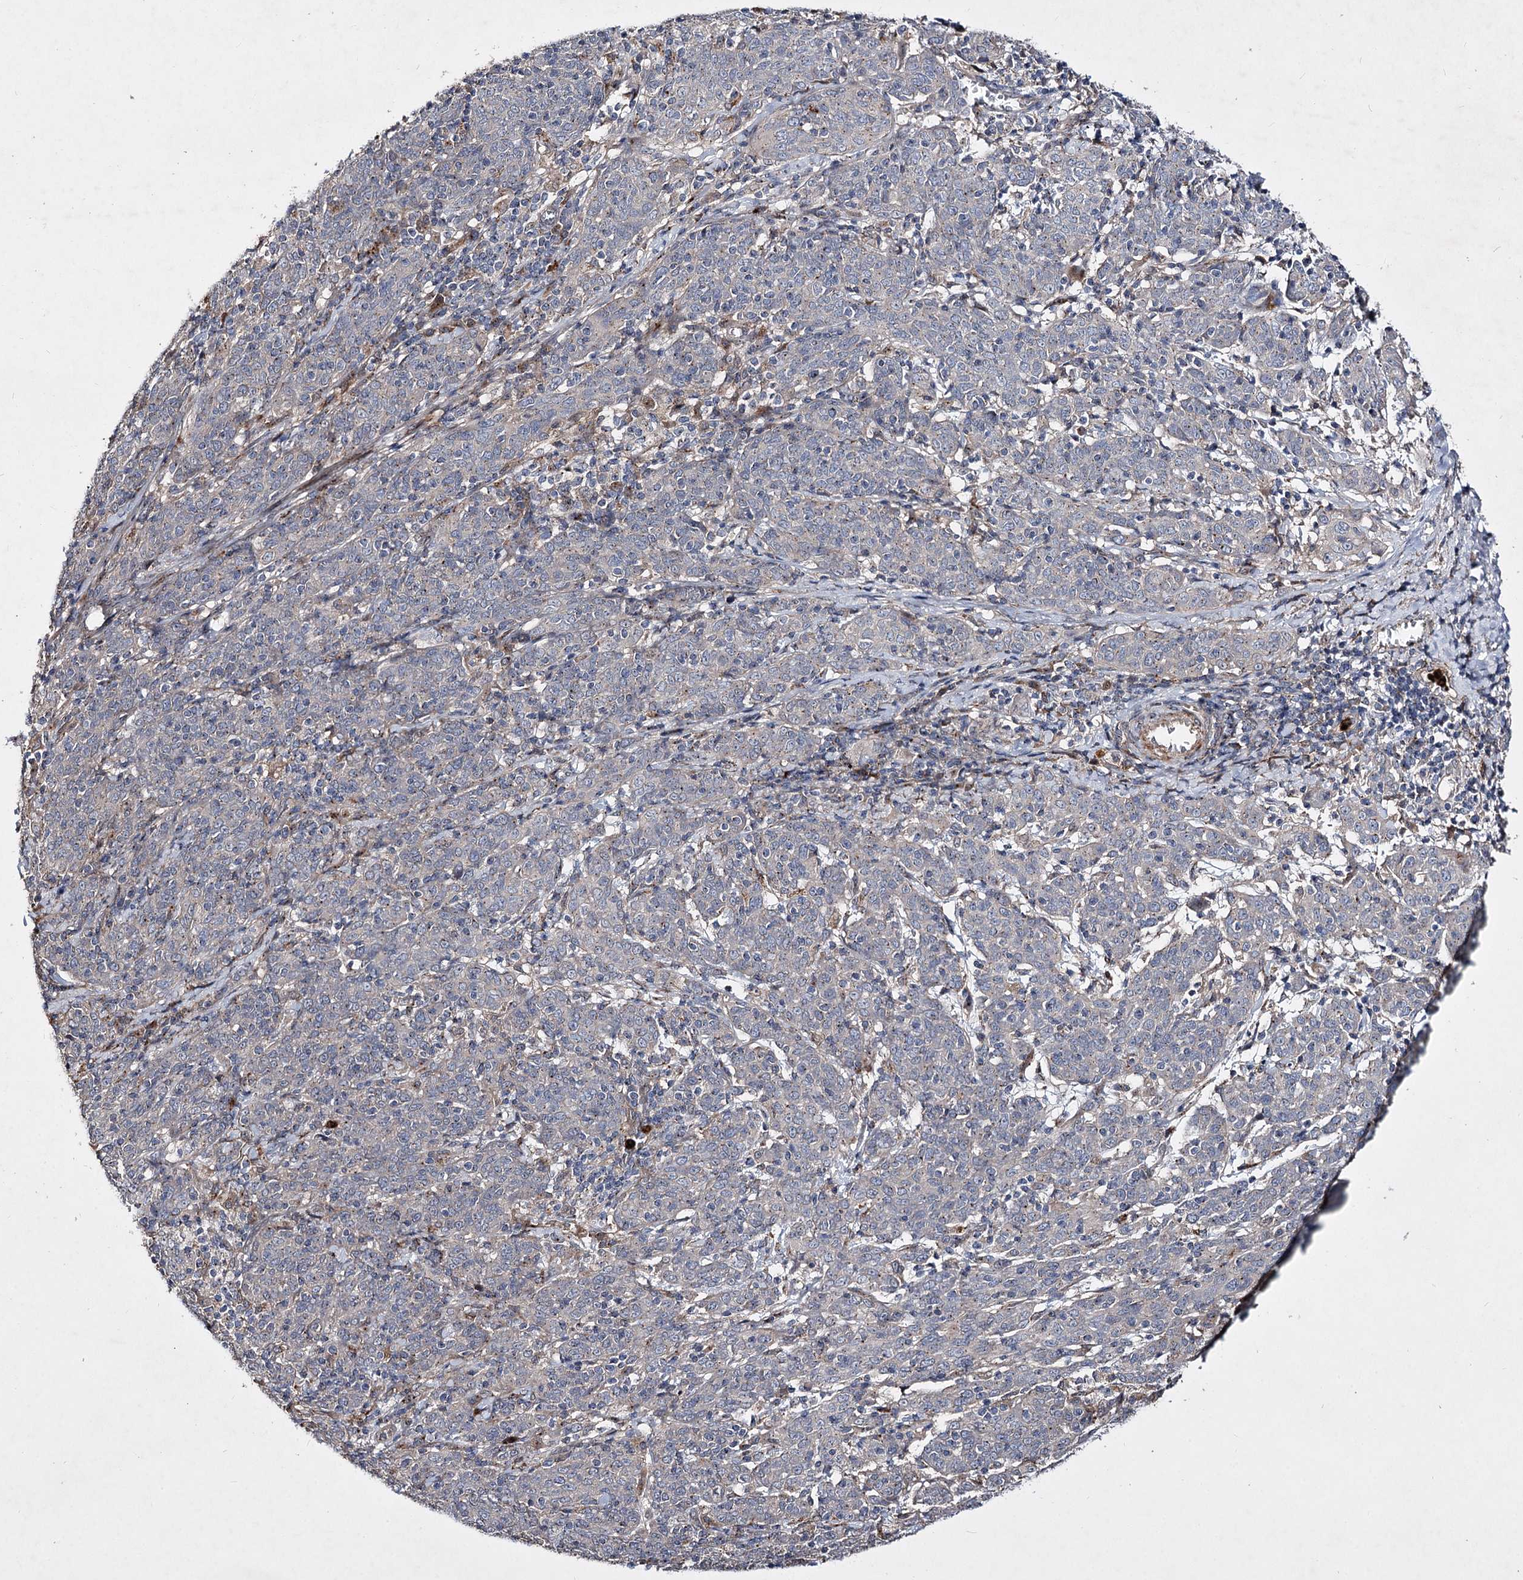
{"staining": {"intensity": "negative", "quantity": "none", "location": "none"}, "tissue": "cervical cancer", "cell_type": "Tumor cells", "image_type": "cancer", "snomed": [{"axis": "morphology", "description": "Squamous cell carcinoma, NOS"}, {"axis": "topography", "description": "Cervix"}], "caption": "This is a image of immunohistochemistry (IHC) staining of cervical squamous cell carcinoma, which shows no positivity in tumor cells. (DAB (3,3'-diaminobenzidine) IHC visualized using brightfield microscopy, high magnification).", "gene": "MINDY3", "patient": {"sex": "female", "age": 67}}